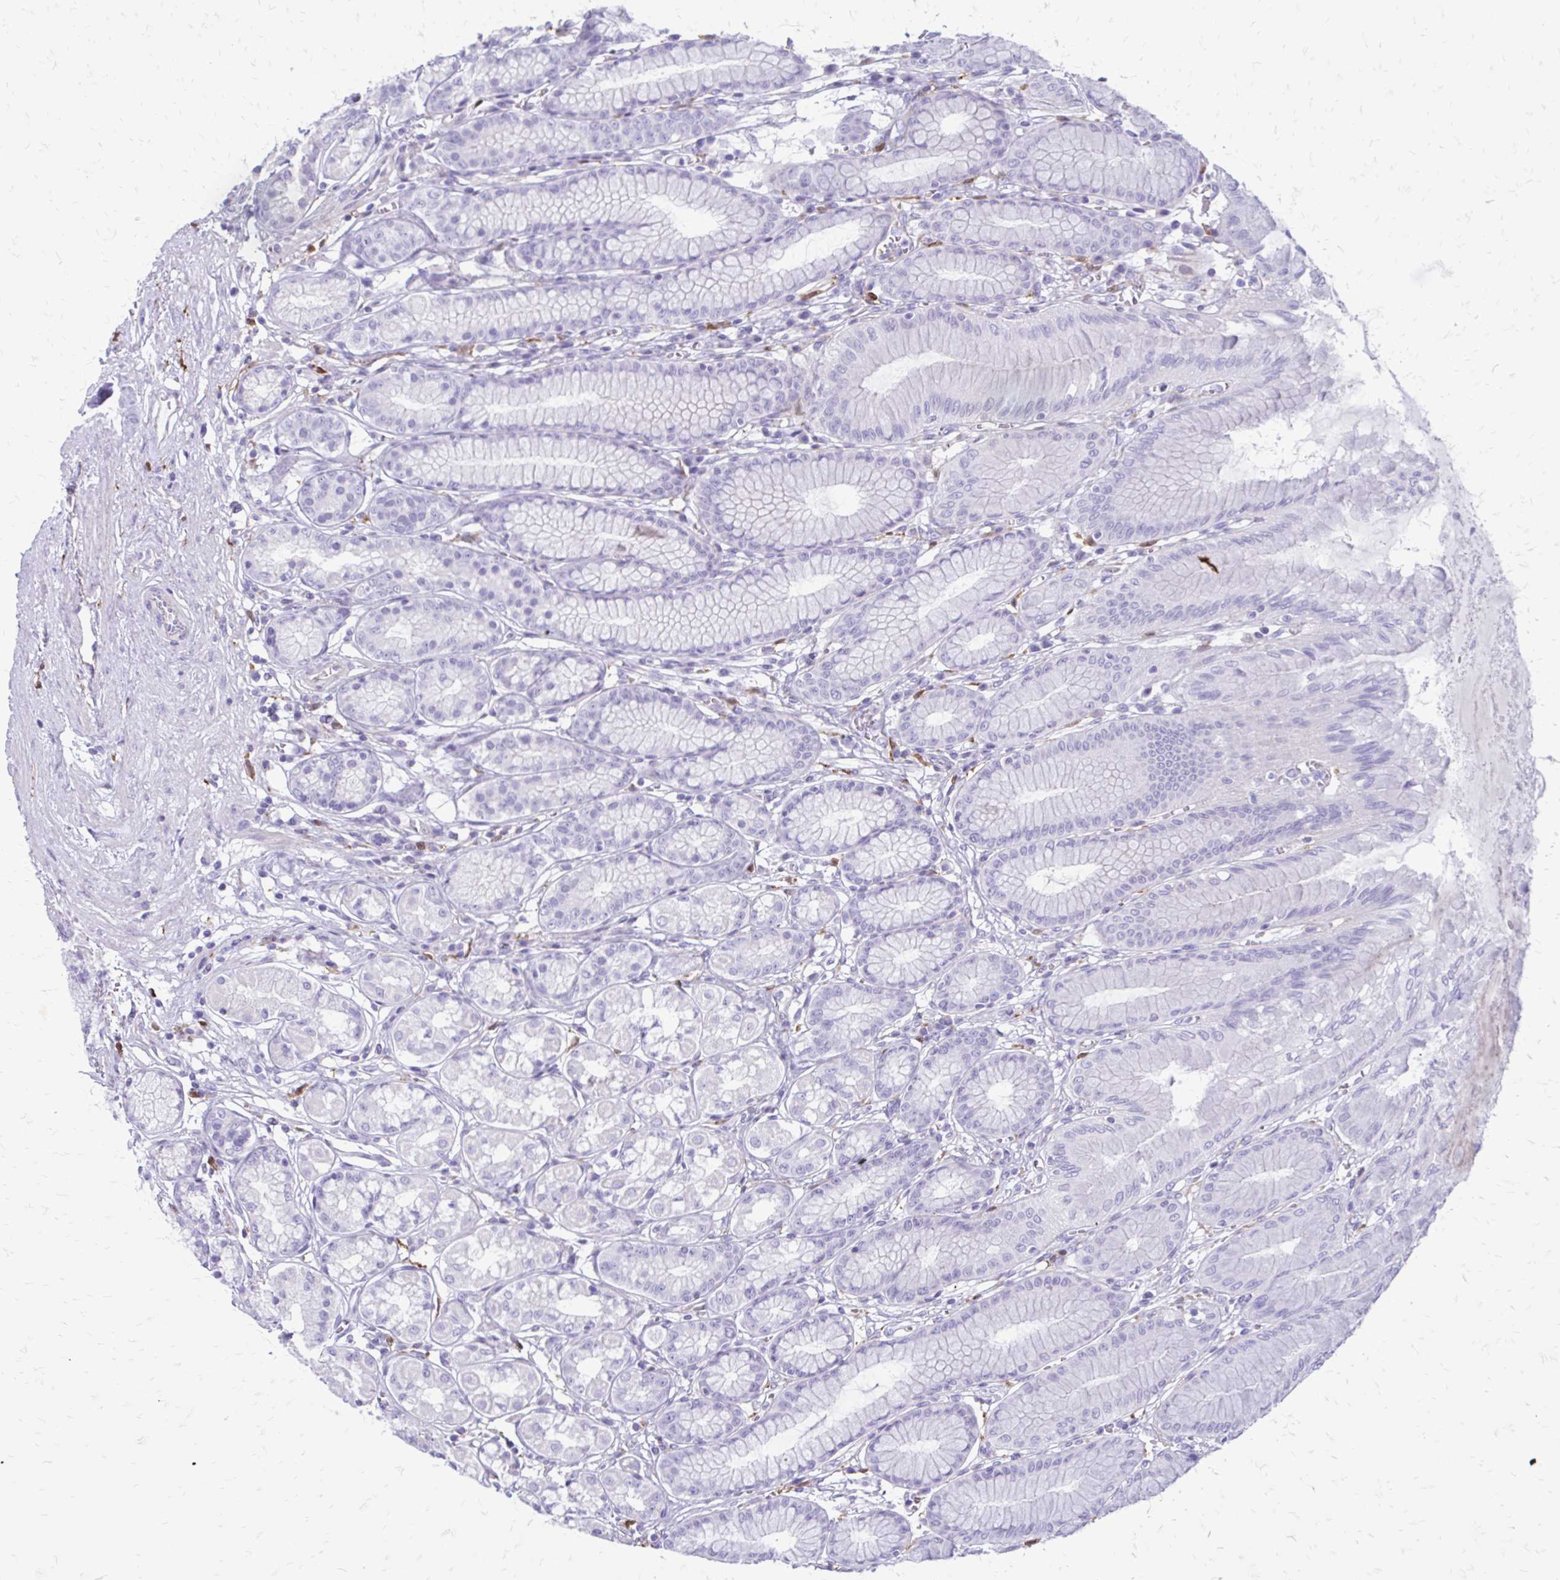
{"staining": {"intensity": "negative", "quantity": "none", "location": "none"}, "tissue": "stomach", "cell_type": "Glandular cells", "image_type": "normal", "snomed": [{"axis": "morphology", "description": "Normal tissue, NOS"}, {"axis": "topography", "description": "Stomach"}, {"axis": "topography", "description": "Stomach, lower"}], "caption": "Immunohistochemistry histopathology image of normal stomach stained for a protein (brown), which shows no expression in glandular cells. (DAB immunohistochemistry (IHC), high magnification).", "gene": "SIGLEC11", "patient": {"sex": "male", "age": 76}}